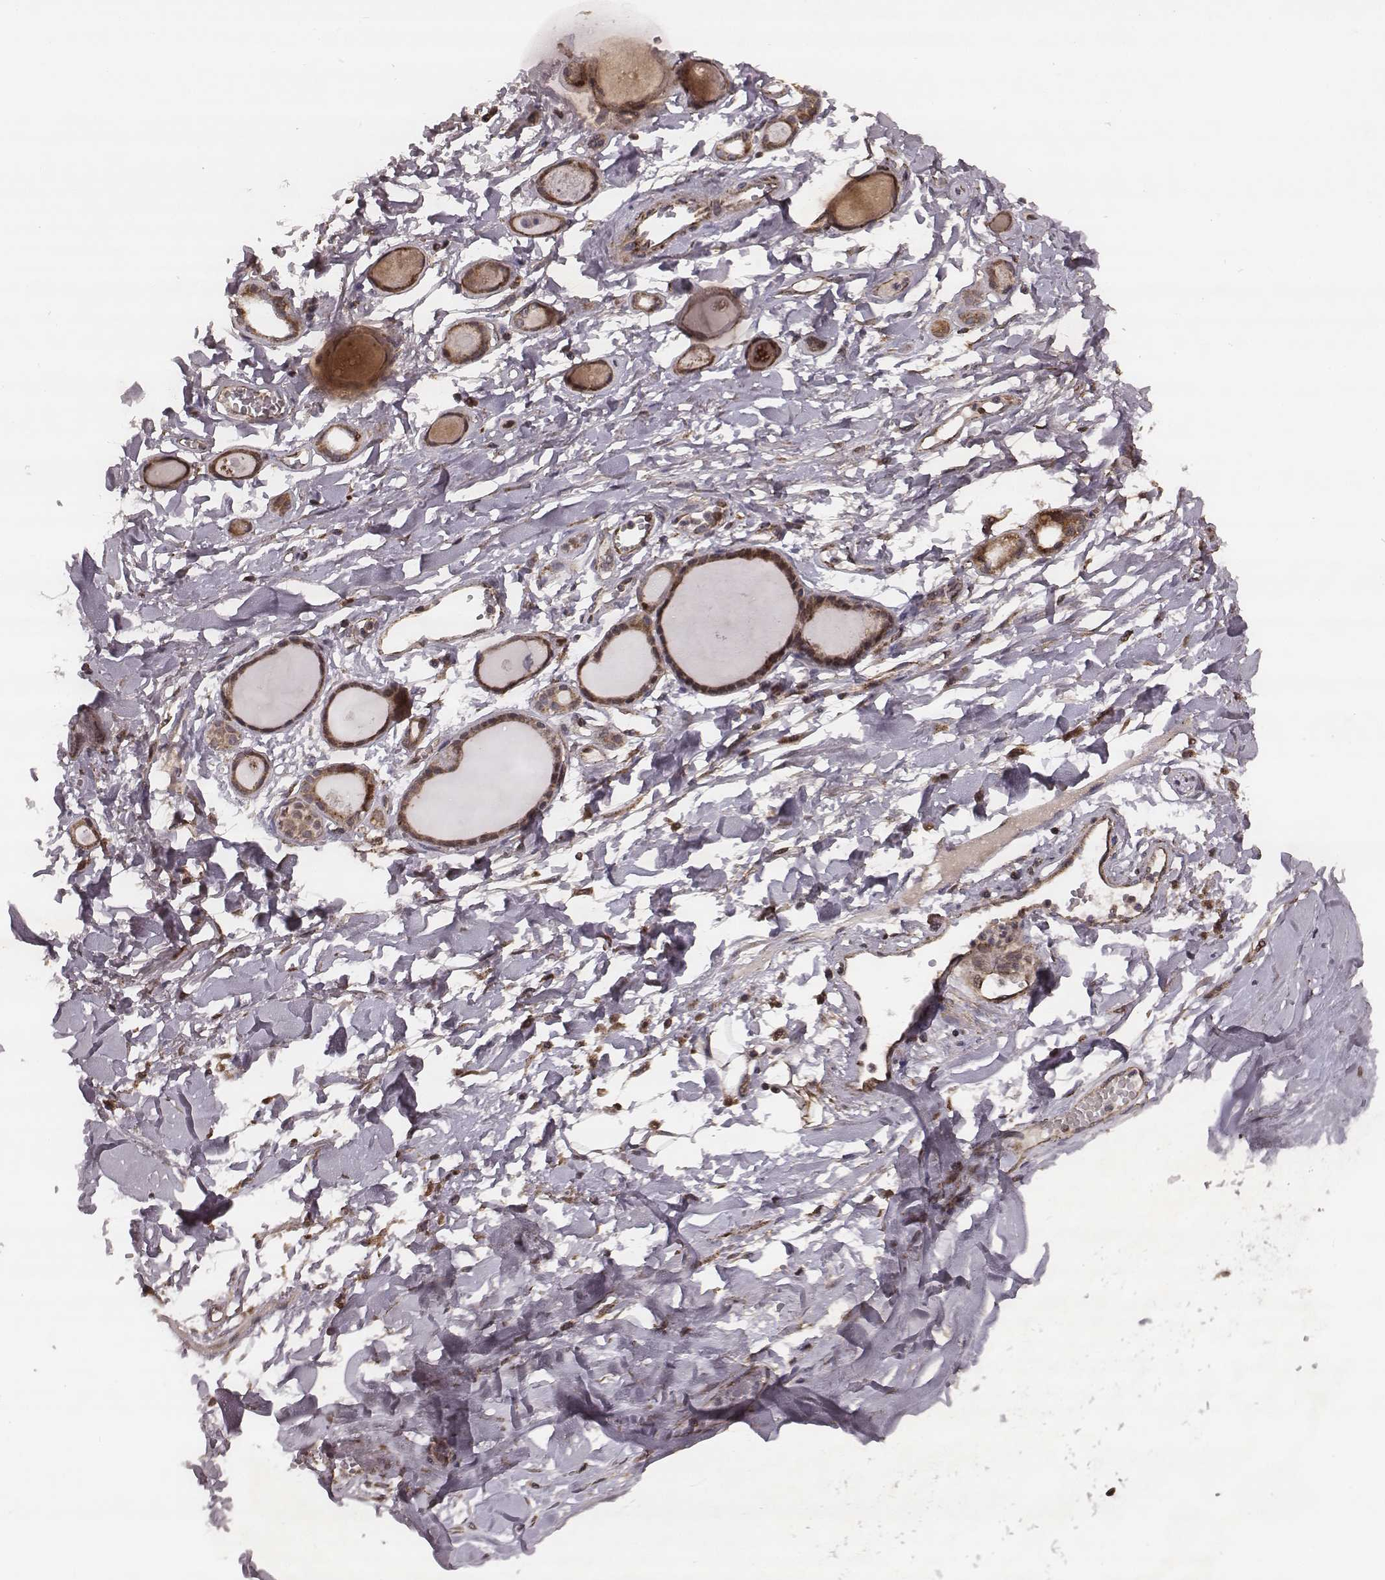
{"staining": {"intensity": "negative", "quantity": "none", "location": "none"}, "tissue": "adipose tissue", "cell_type": "Adipocytes", "image_type": "normal", "snomed": [{"axis": "morphology", "description": "Normal tissue, NOS"}, {"axis": "topography", "description": "Cartilage tissue"}, {"axis": "topography", "description": "Nasopharynx"}, {"axis": "topography", "description": "Thyroid gland"}], "caption": "Immunohistochemistry micrograph of normal adipose tissue: human adipose tissue stained with DAB (3,3'-diaminobenzidine) shows no significant protein staining in adipocytes.", "gene": "ZDHHC21", "patient": {"sex": "male", "age": 63}}